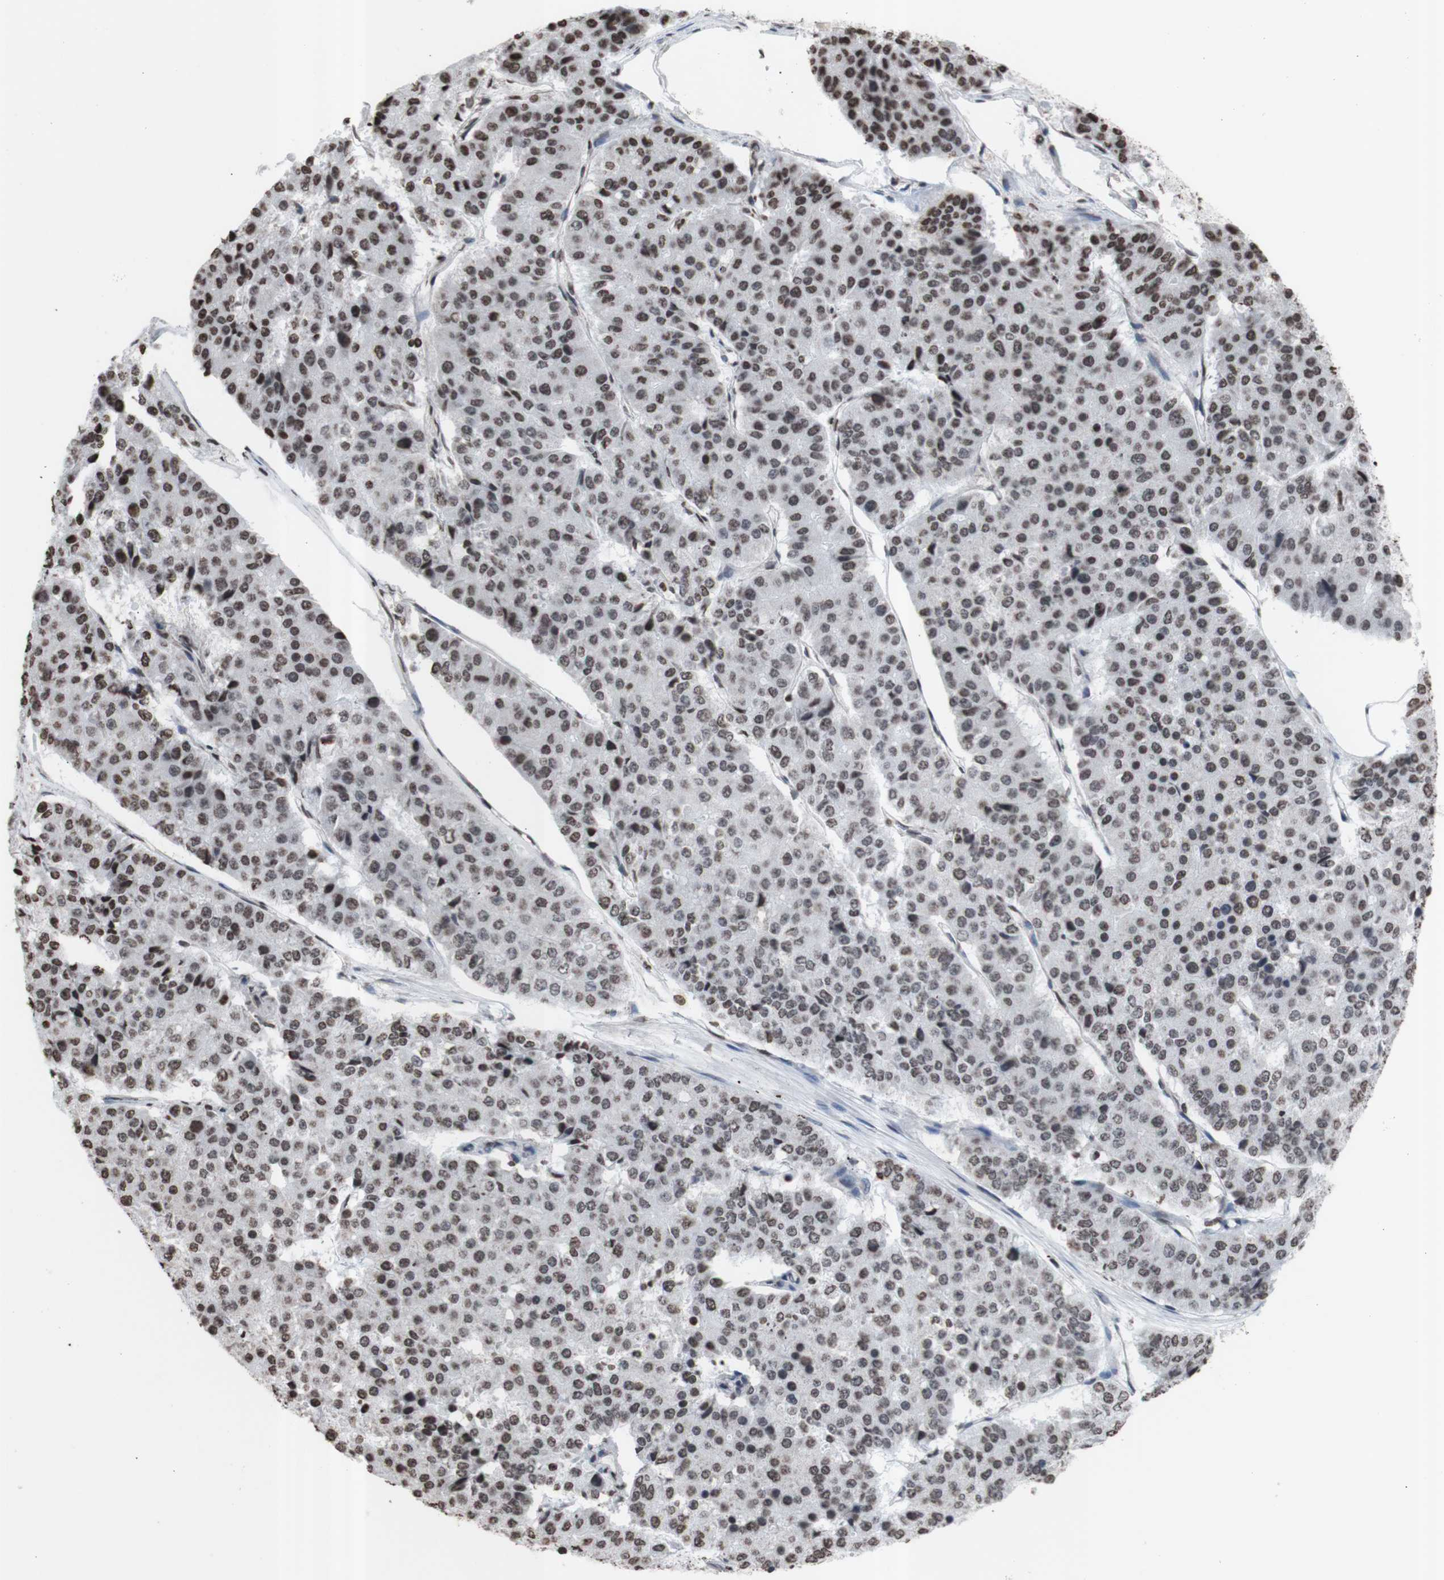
{"staining": {"intensity": "moderate", "quantity": "<25%", "location": "nuclear"}, "tissue": "pancreatic cancer", "cell_type": "Tumor cells", "image_type": "cancer", "snomed": [{"axis": "morphology", "description": "Adenocarcinoma, NOS"}, {"axis": "topography", "description": "Pancreas"}], "caption": "Protein analysis of pancreatic cancer tissue displays moderate nuclear expression in about <25% of tumor cells.", "gene": "SNAI2", "patient": {"sex": "male", "age": 50}}